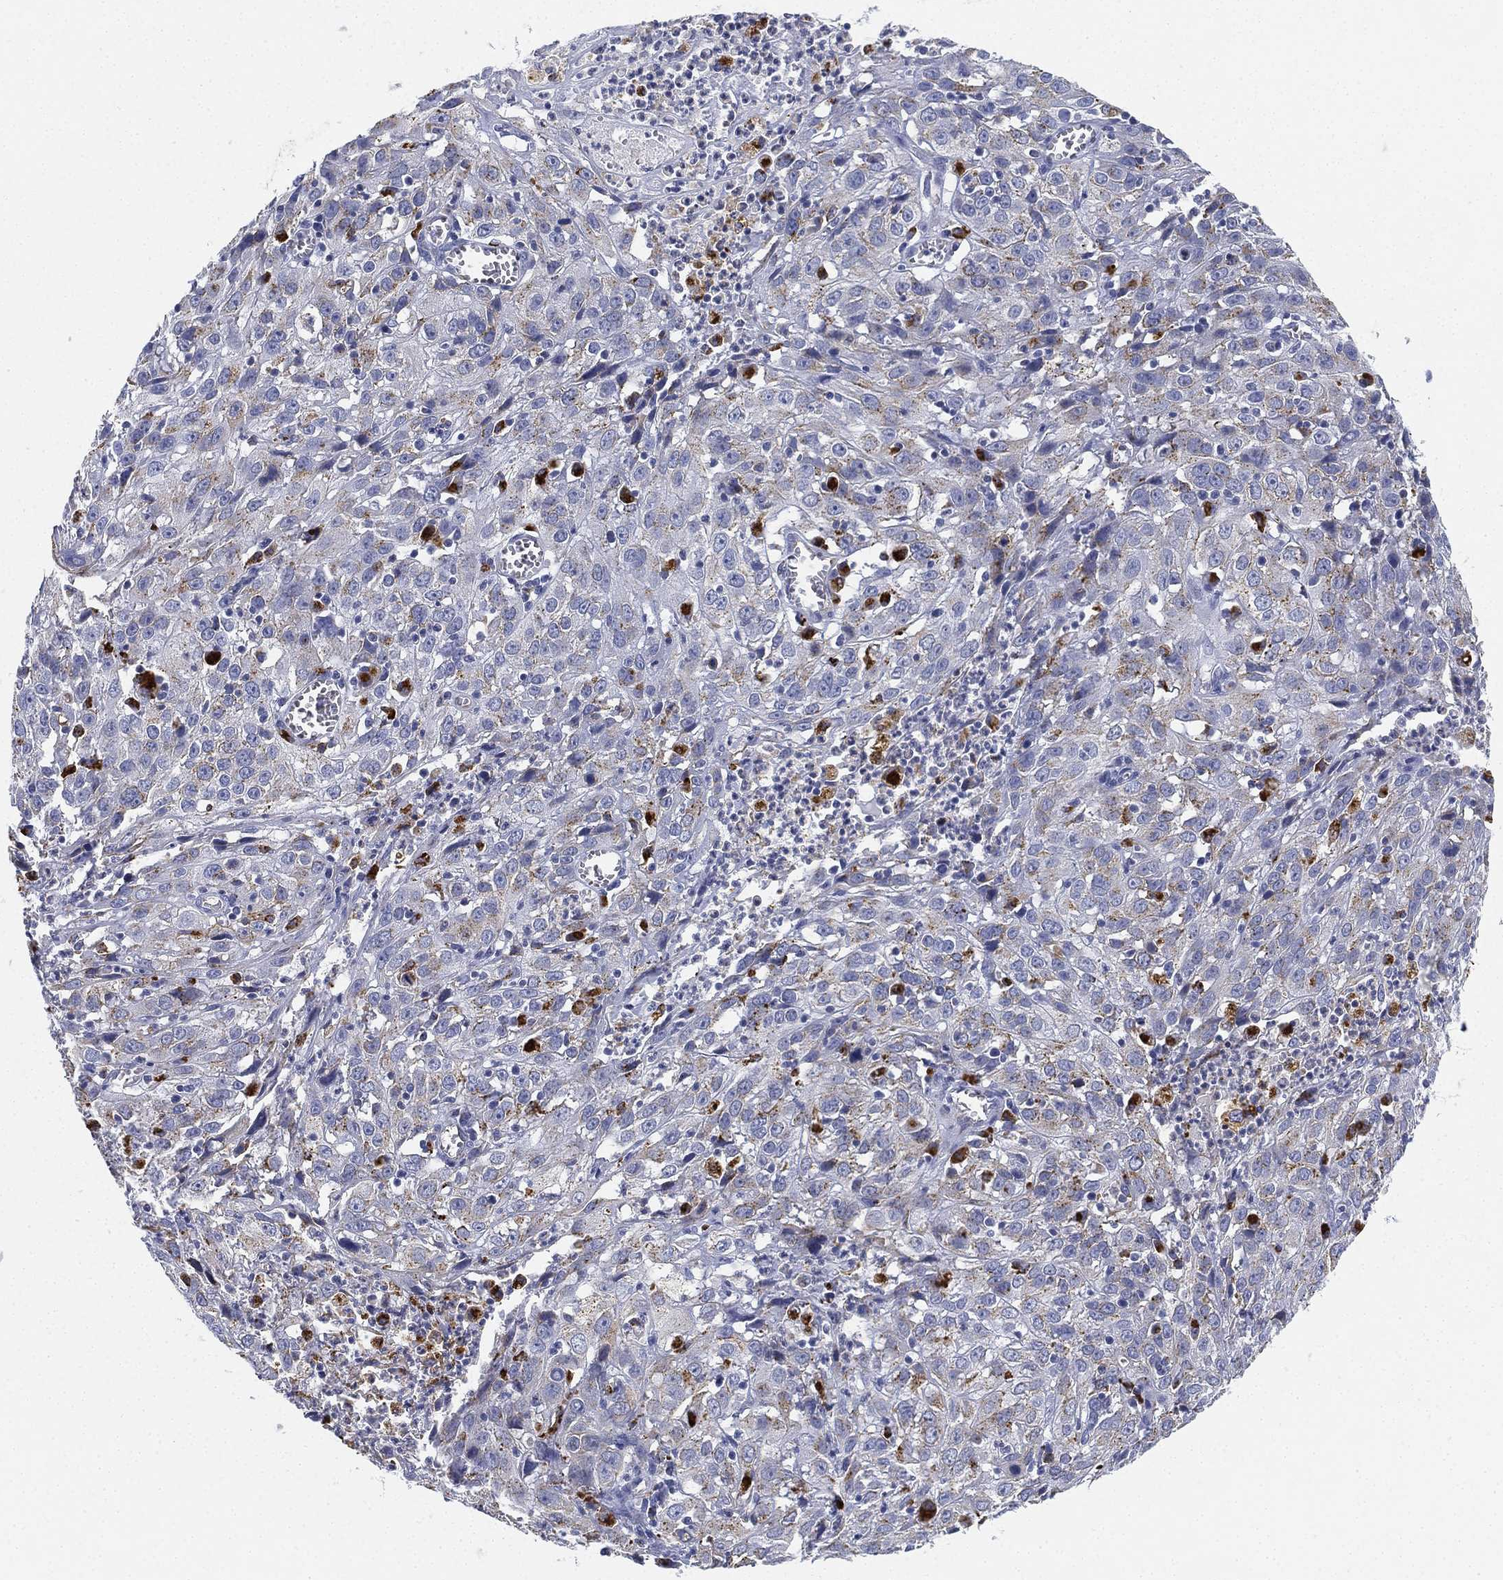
{"staining": {"intensity": "moderate", "quantity": "<25%", "location": "cytoplasmic/membranous"}, "tissue": "cervical cancer", "cell_type": "Tumor cells", "image_type": "cancer", "snomed": [{"axis": "morphology", "description": "Squamous cell carcinoma, NOS"}, {"axis": "topography", "description": "Cervix"}], "caption": "High-power microscopy captured an IHC image of cervical cancer, revealing moderate cytoplasmic/membranous staining in approximately <25% of tumor cells.", "gene": "NPC2", "patient": {"sex": "female", "age": 32}}